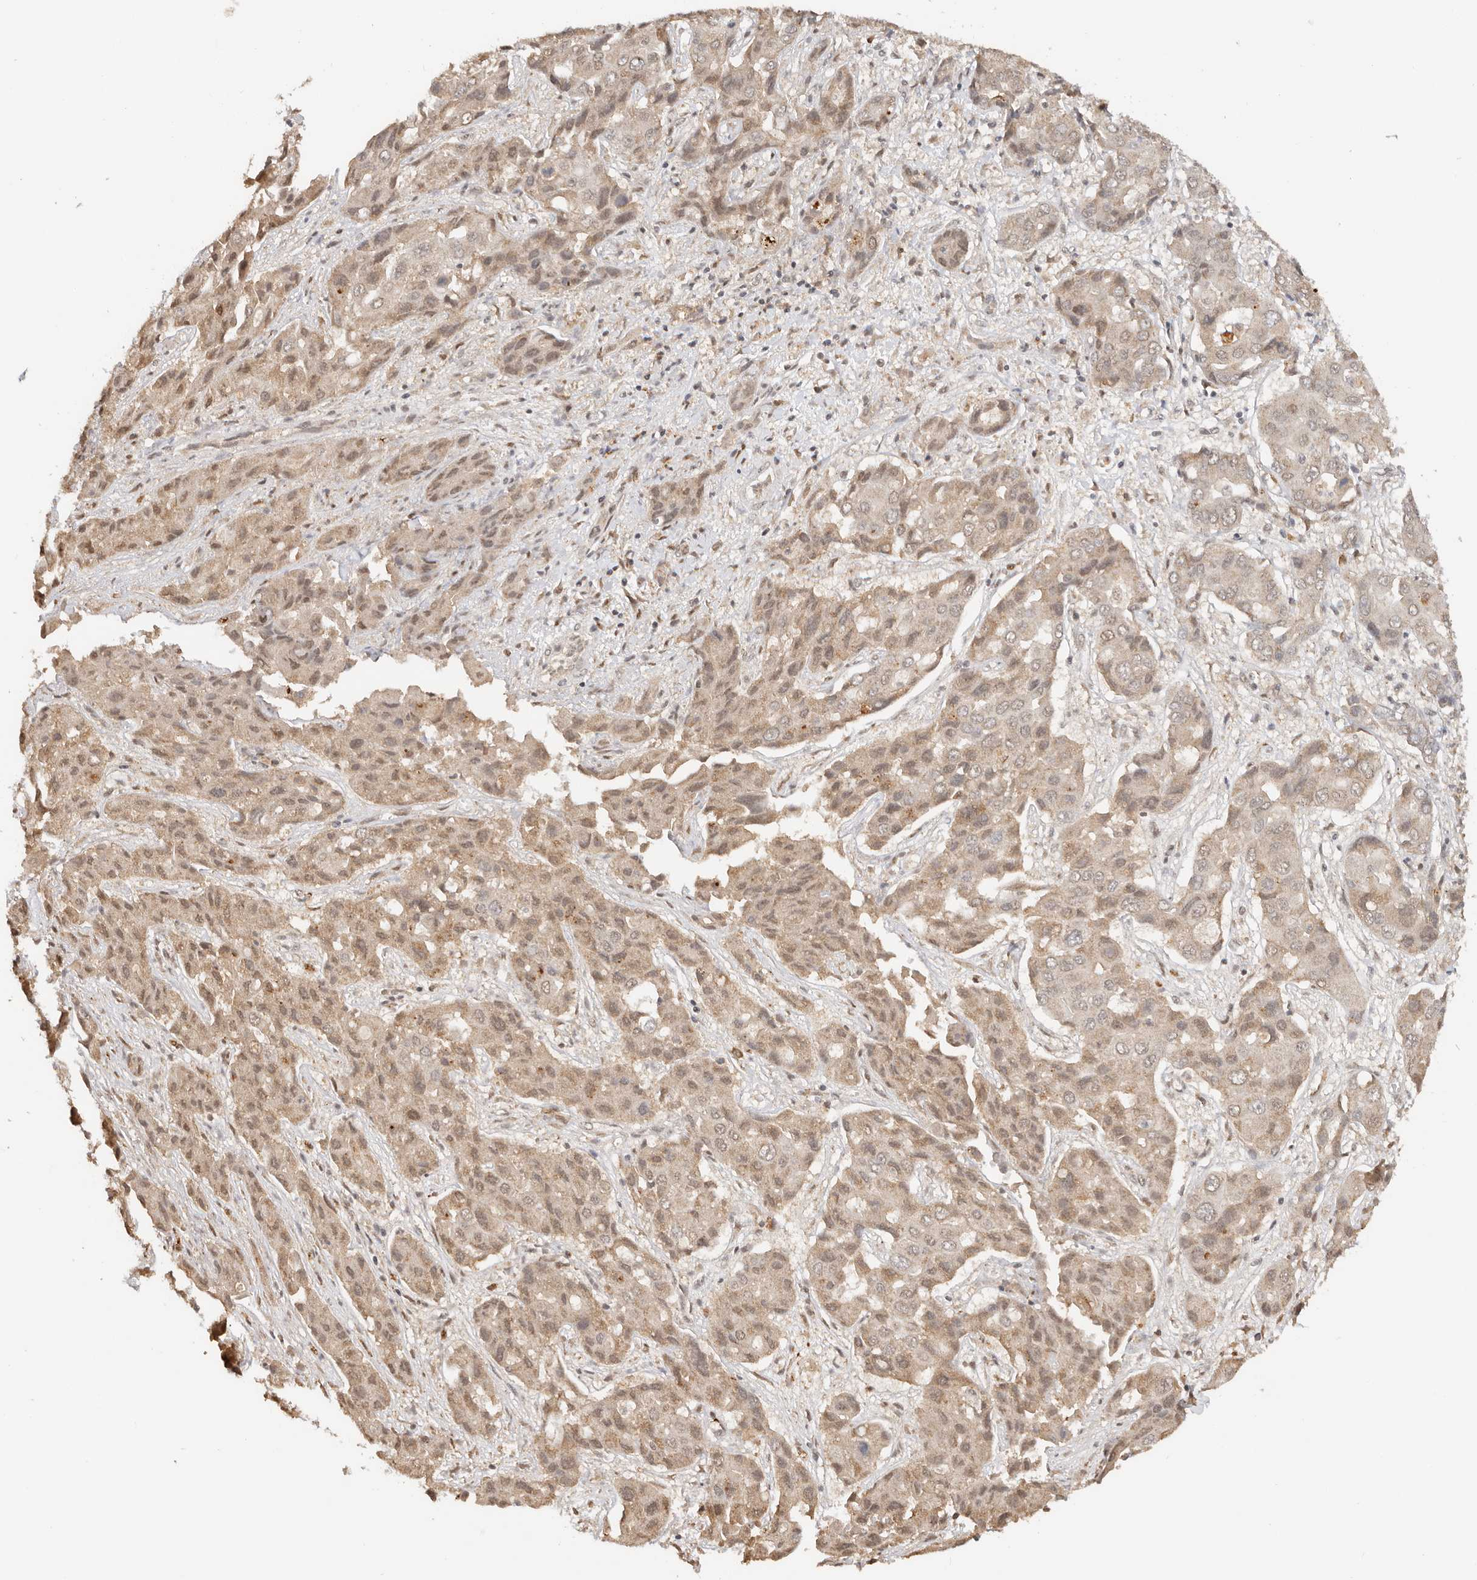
{"staining": {"intensity": "weak", "quantity": ">75%", "location": "cytoplasmic/membranous,nuclear"}, "tissue": "liver cancer", "cell_type": "Tumor cells", "image_type": "cancer", "snomed": [{"axis": "morphology", "description": "Cholangiocarcinoma"}, {"axis": "topography", "description": "Liver"}], "caption": "Liver cancer (cholangiocarcinoma) was stained to show a protein in brown. There is low levels of weak cytoplasmic/membranous and nuclear expression in about >75% of tumor cells.", "gene": "SEC14L1", "patient": {"sex": "male", "age": 67}}